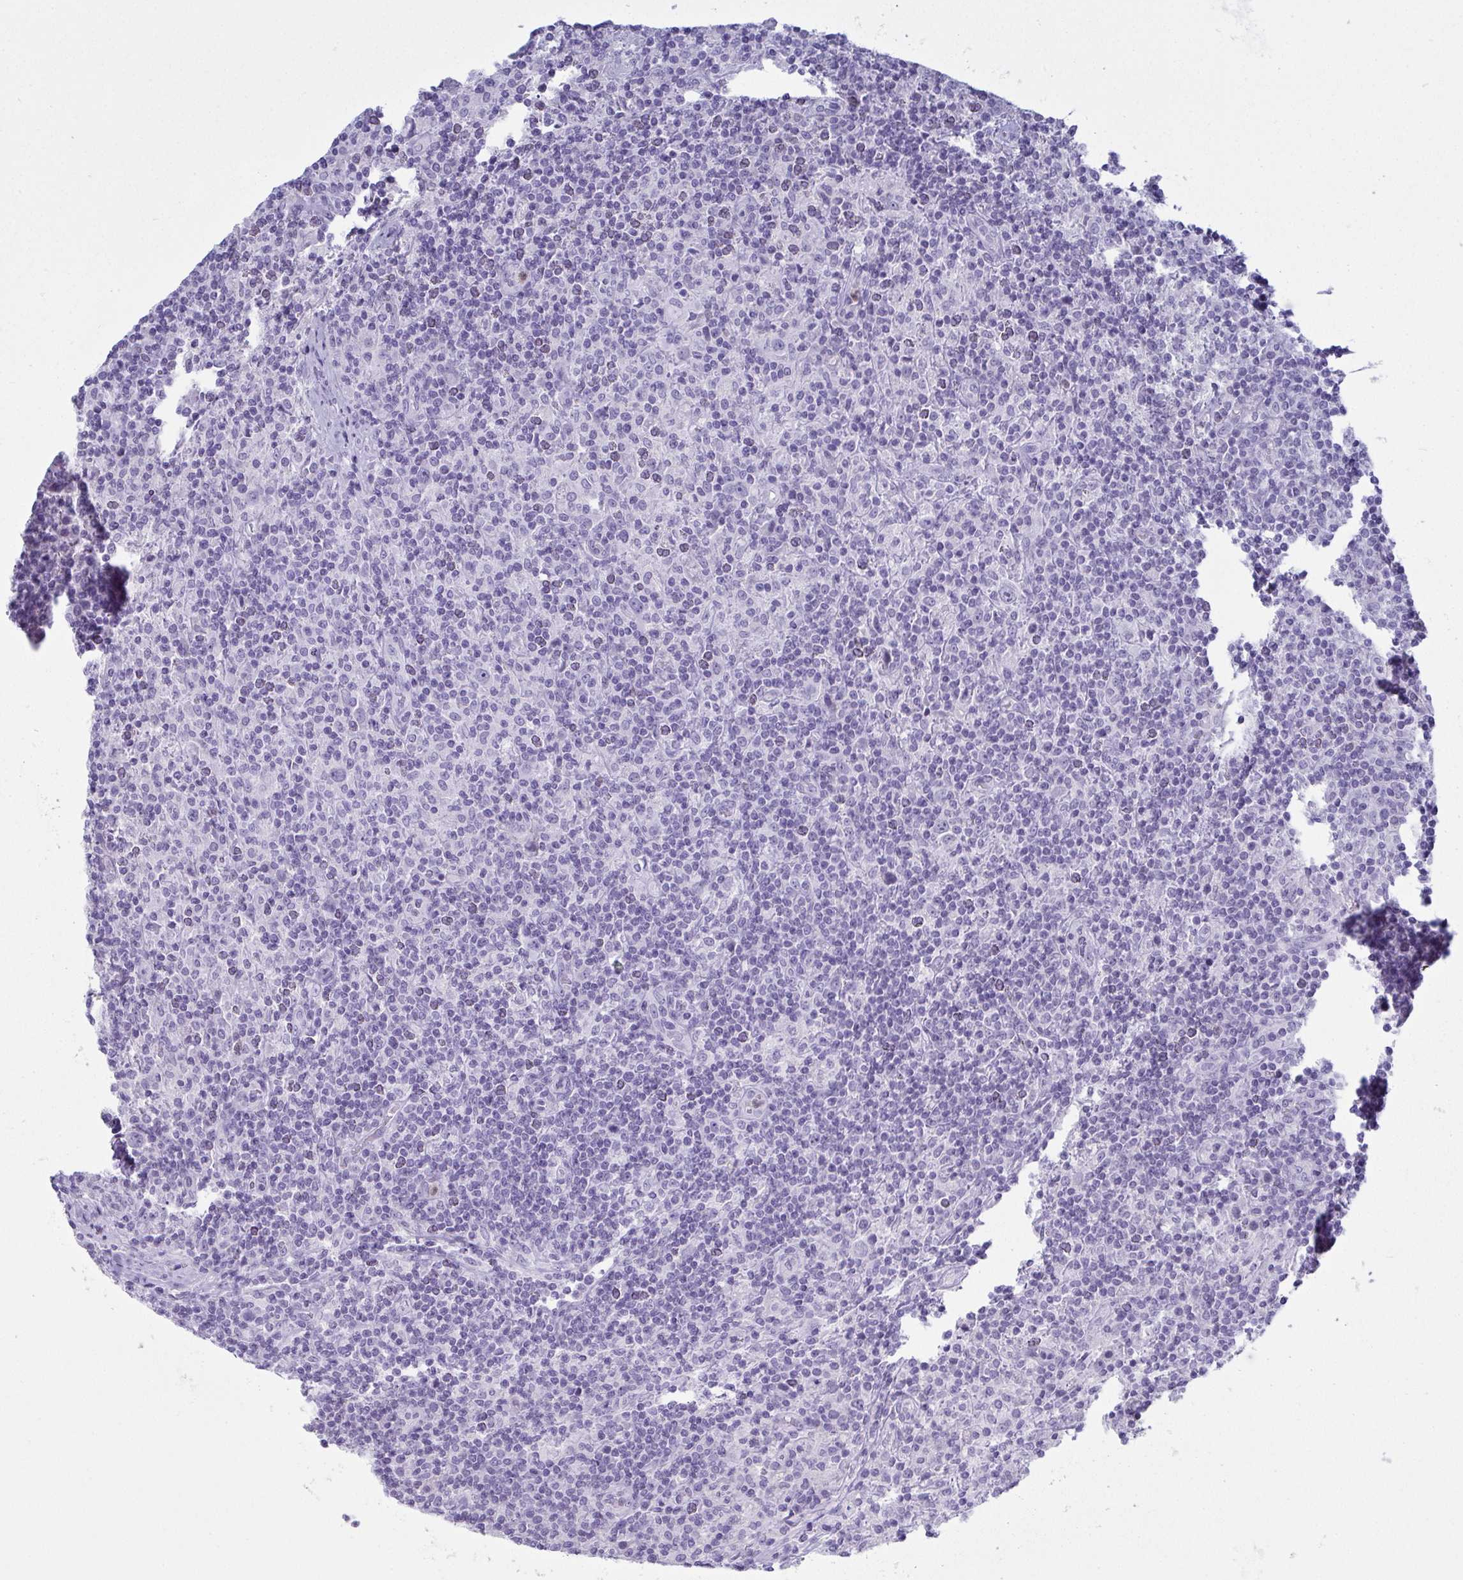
{"staining": {"intensity": "negative", "quantity": "none", "location": "none"}, "tissue": "lymphoma", "cell_type": "Tumor cells", "image_type": "cancer", "snomed": [{"axis": "morphology", "description": "Hodgkin's disease, NOS"}, {"axis": "topography", "description": "Lymph node"}], "caption": "Tumor cells show no significant protein expression in lymphoma.", "gene": "SERPINB10", "patient": {"sex": "male", "age": 70}}